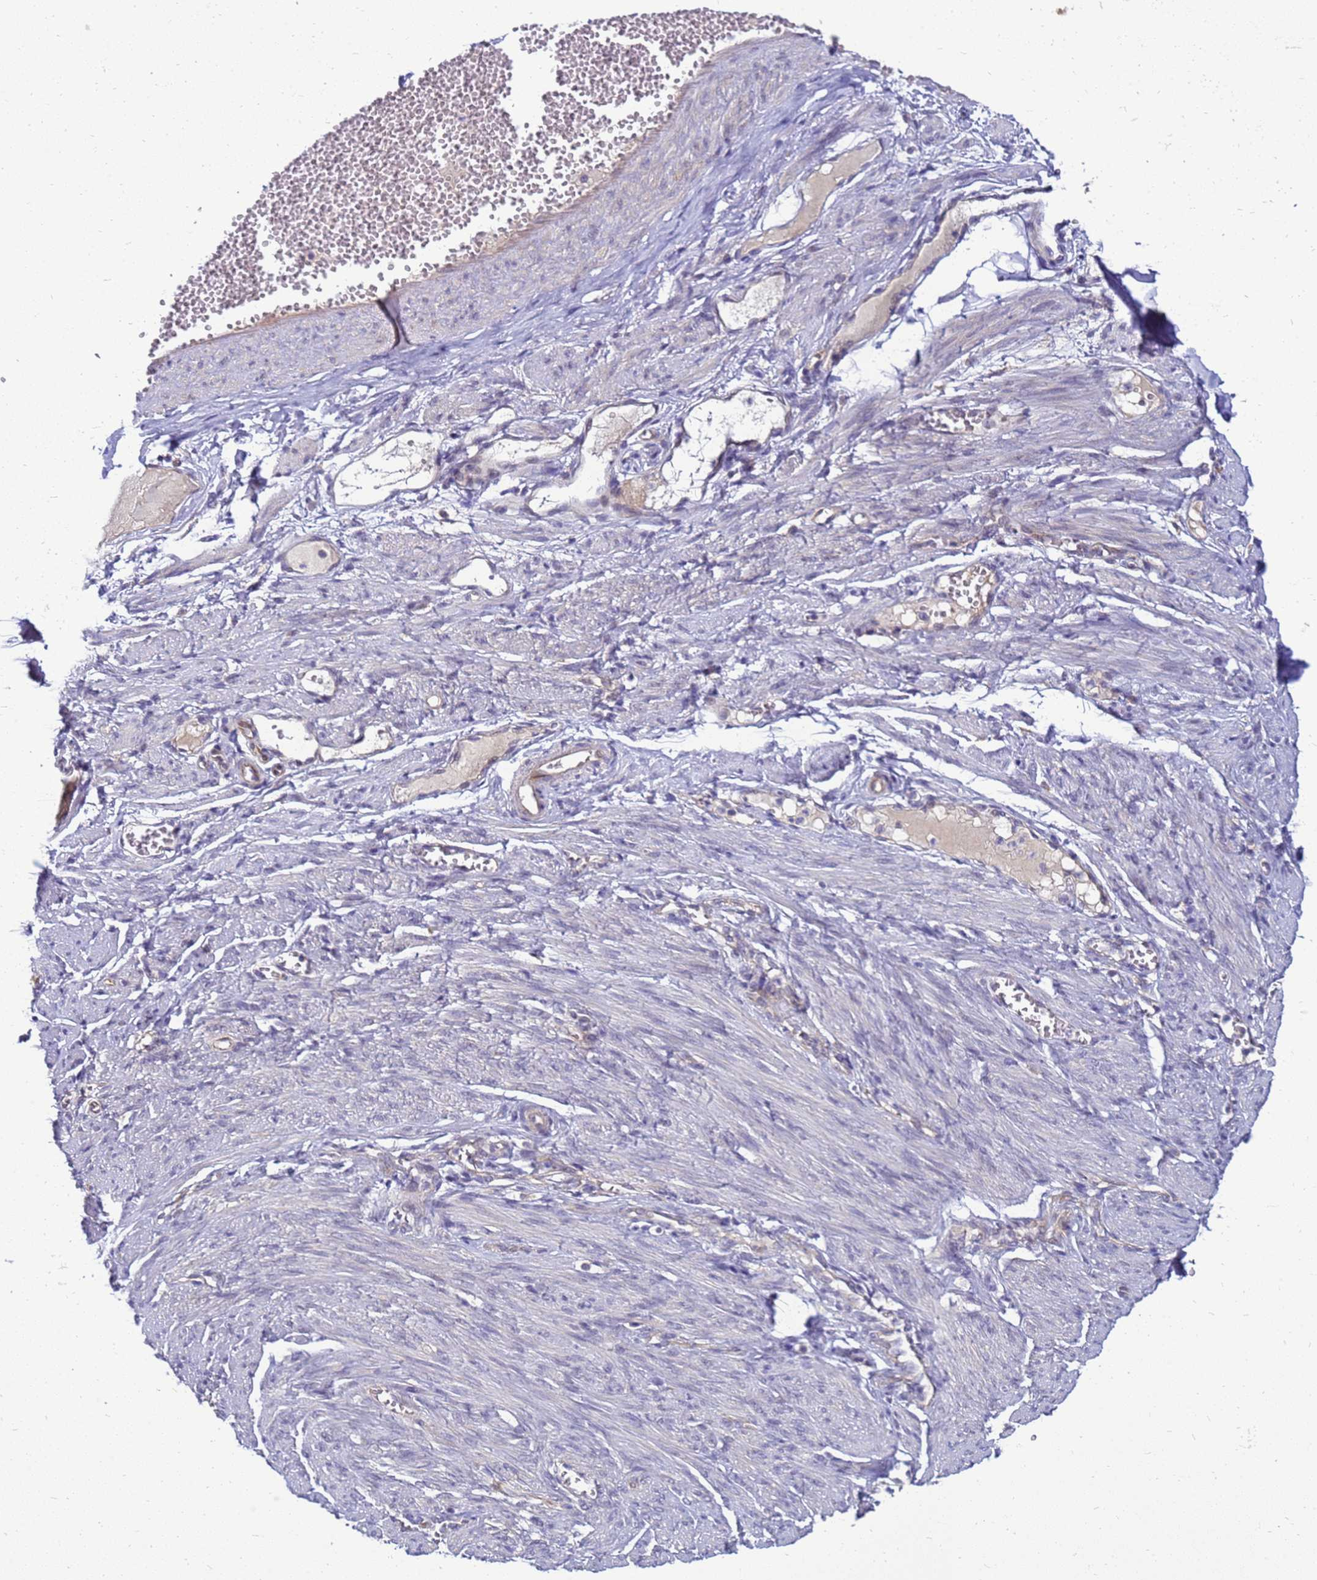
{"staining": {"intensity": "negative", "quantity": "none", "location": "none"}, "tissue": "soft tissue", "cell_type": "Fibroblasts", "image_type": "normal", "snomed": [{"axis": "morphology", "description": "Normal tissue, NOS"}, {"axis": "topography", "description": "Smooth muscle"}, {"axis": "topography", "description": "Peripheral nerve tissue"}], "caption": "Immunohistochemistry (IHC) of unremarkable soft tissue displays no expression in fibroblasts. Nuclei are stained in blue.", "gene": "ENOPH1", "patient": {"sex": "female", "age": 39}}